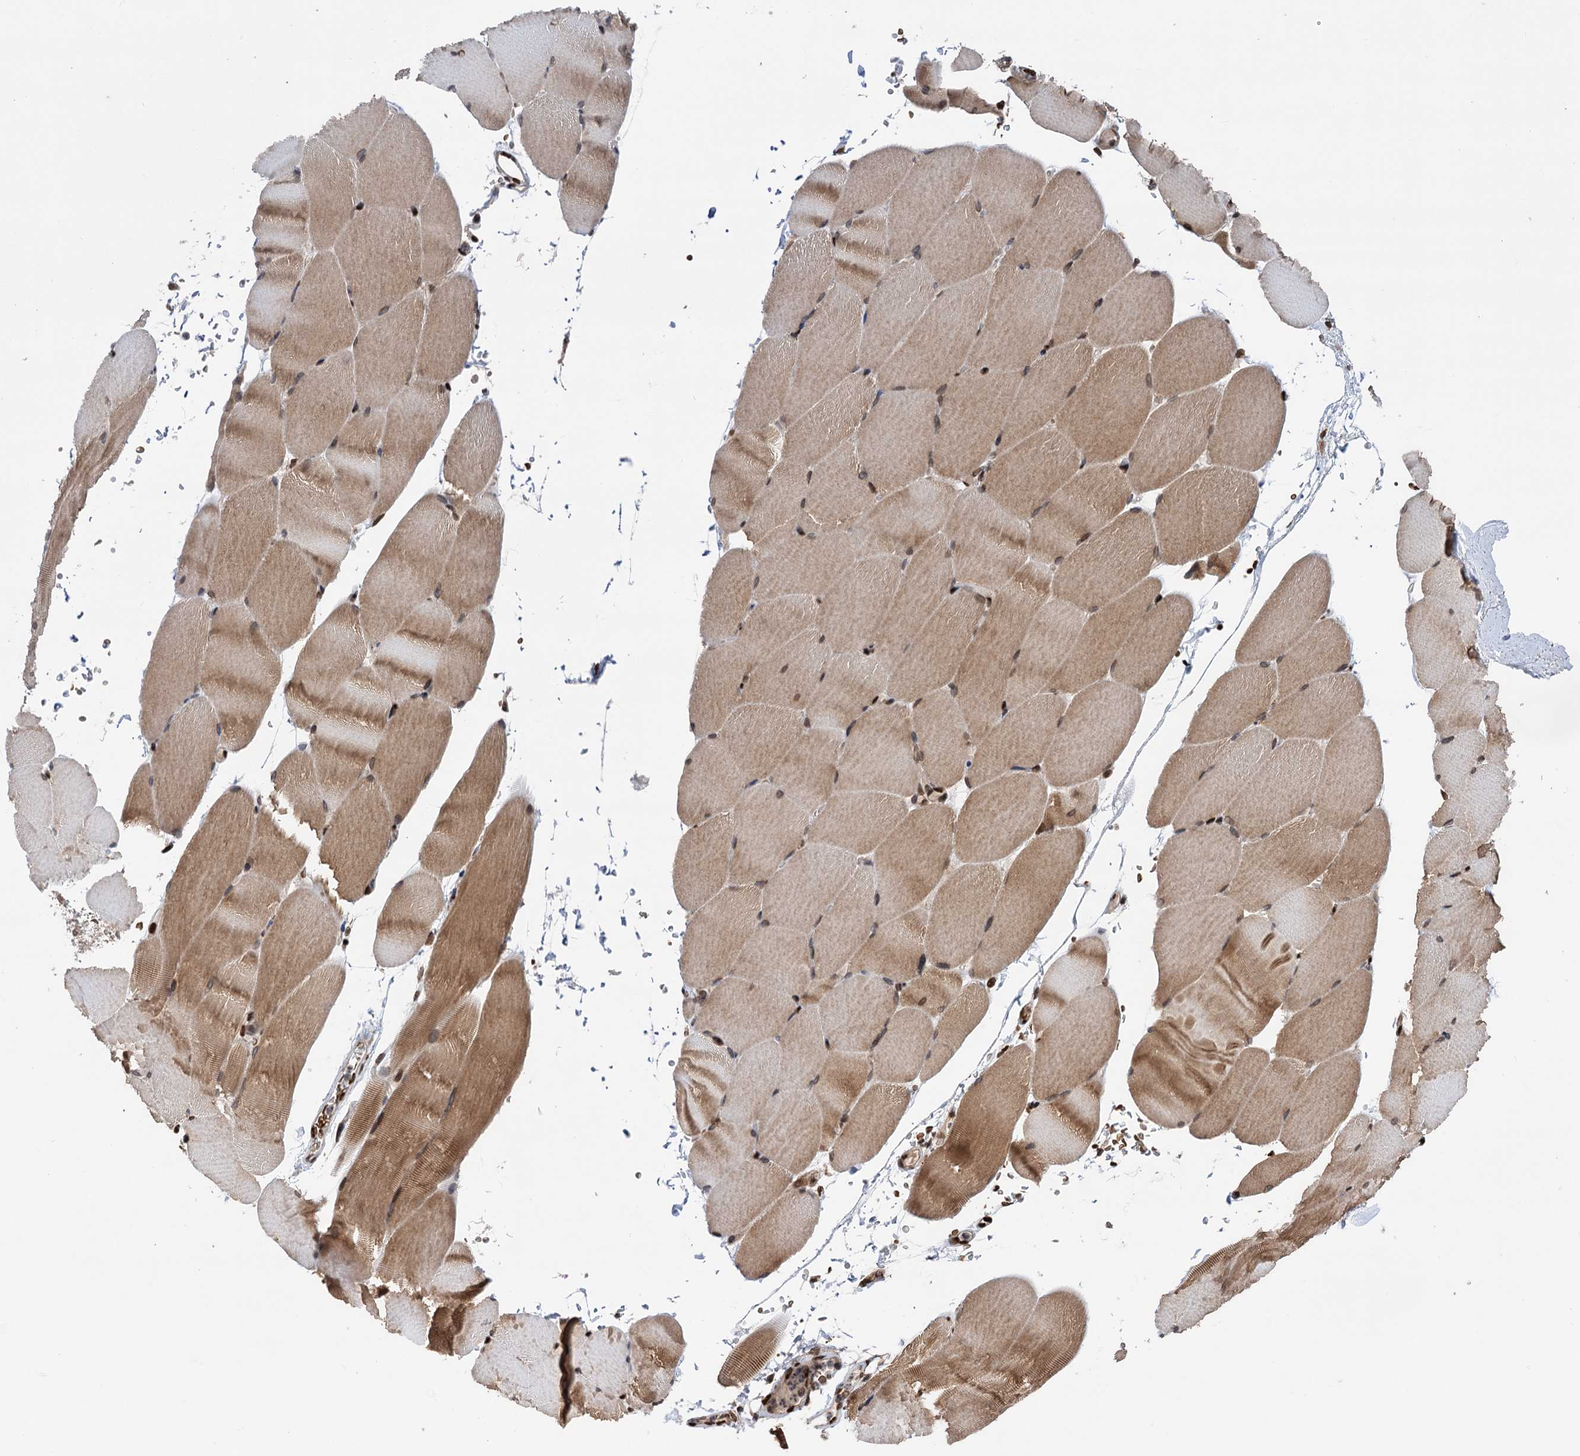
{"staining": {"intensity": "moderate", "quantity": "25%-75%", "location": "cytoplasmic/membranous,nuclear"}, "tissue": "skeletal muscle", "cell_type": "Myocytes", "image_type": "normal", "snomed": [{"axis": "morphology", "description": "Normal tissue, NOS"}, {"axis": "topography", "description": "Skeletal muscle"}, {"axis": "topography", "description": "Parathyroid gland"}], "caption": "The image displays staining of normal skeletal muscle, revealing moderate cytoplasmic/membranous,nuclear protein expression (brown color) within myocytes. (DAB (3,3'-diaminobenzidine) IHC, brown staining for protein, blue staining for nuclei).", "gene": "MESD", "patient": {"sex": "female", "age": 37}}